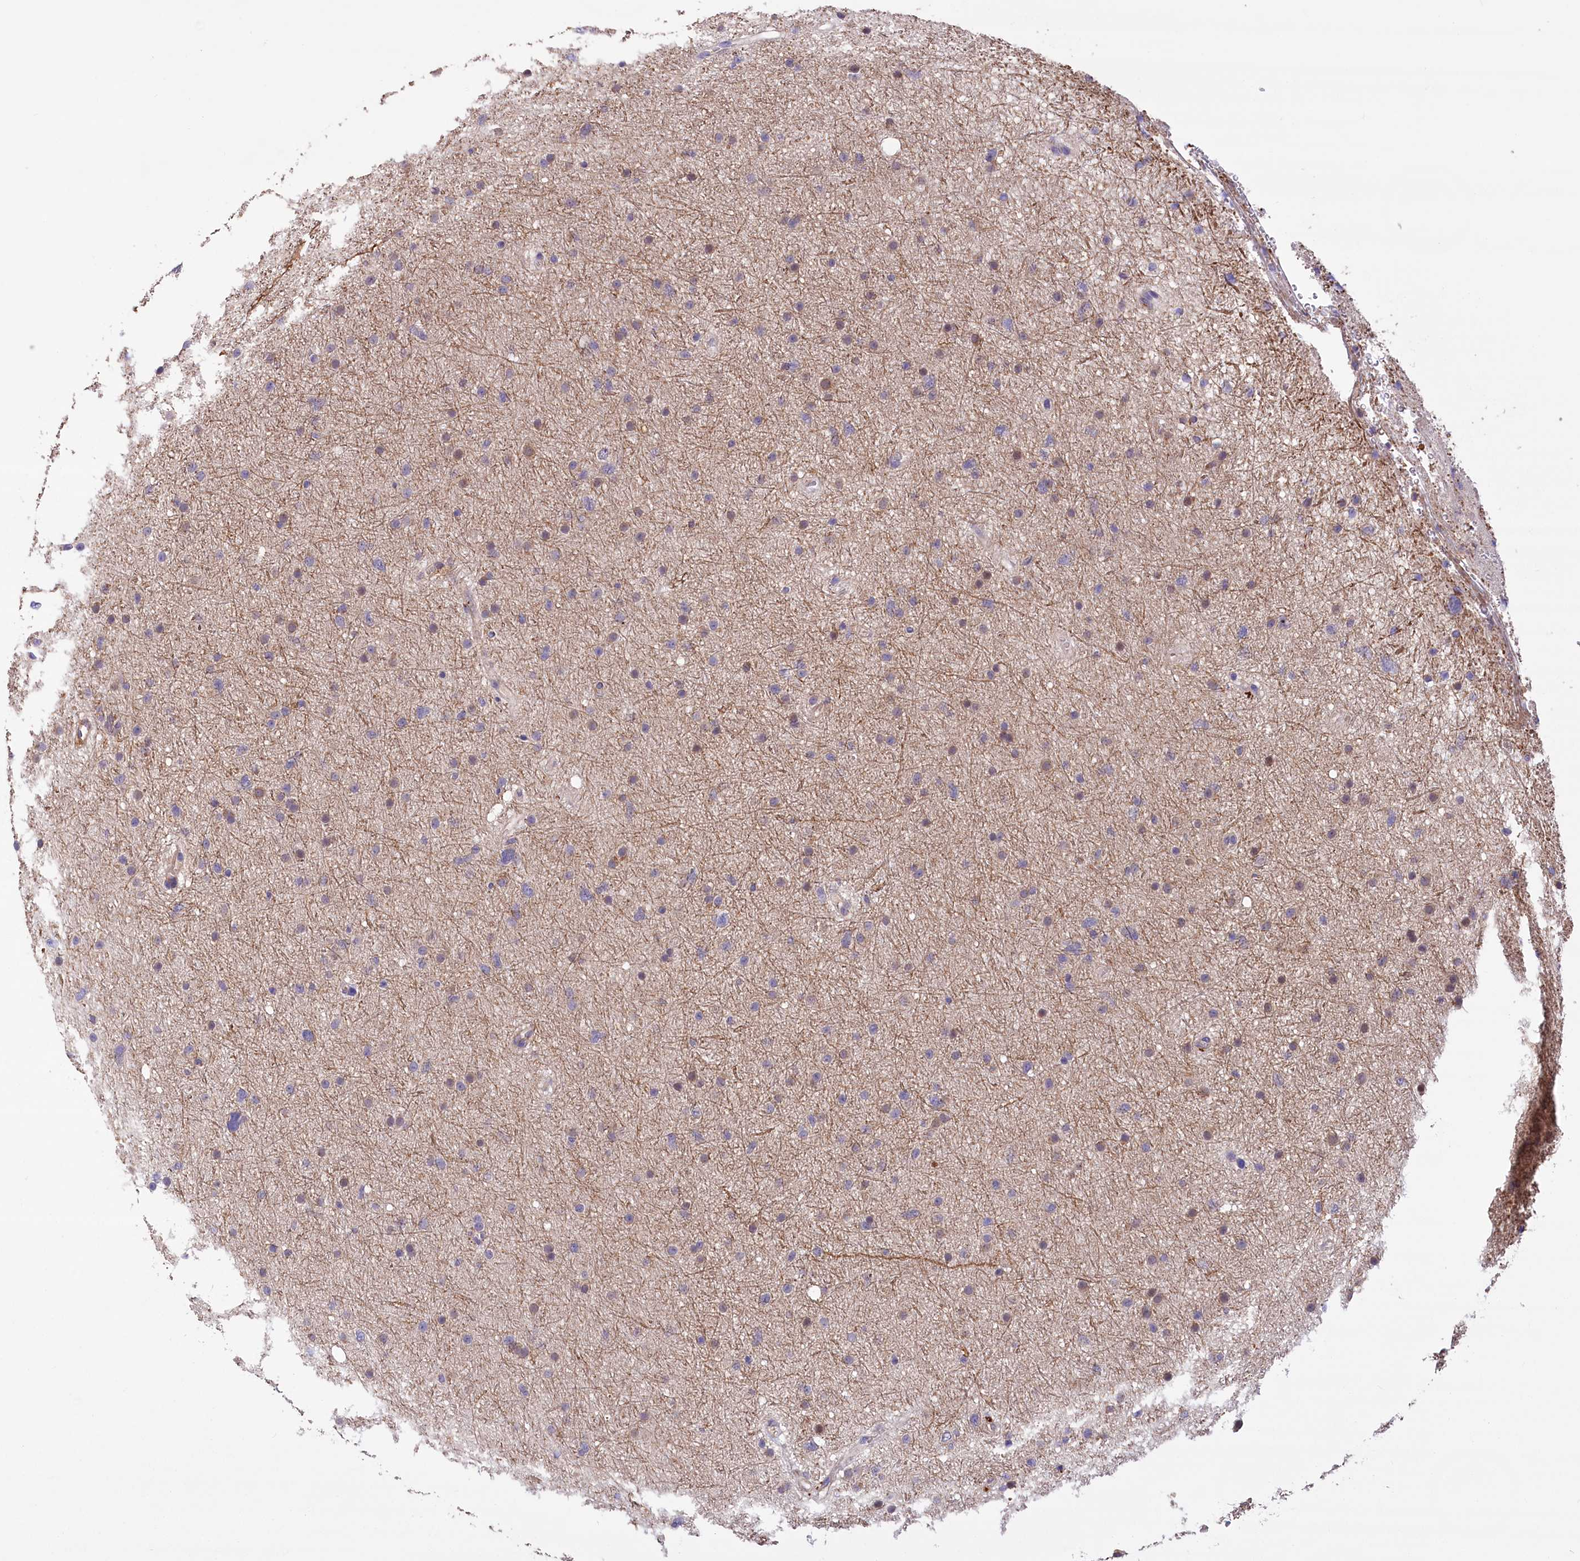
{"staining": {"intensity": "negative", "quantity": "none", "location": "none"}, "tissue": "glioma", "cell_type": "Tumor cells", "image_type": "cancer", "snomed": [{"axis": "morphology", "description": "Glioma, malignant, Low grade"}, {"axis": "topography", "description": "Cerebral cortex"}], "caption": "Immunohistochemical staining of human glioma displays no significant expression in tumor cells.", "gene": "DPP3", "patient": {"sex": "female", "age": 39}}